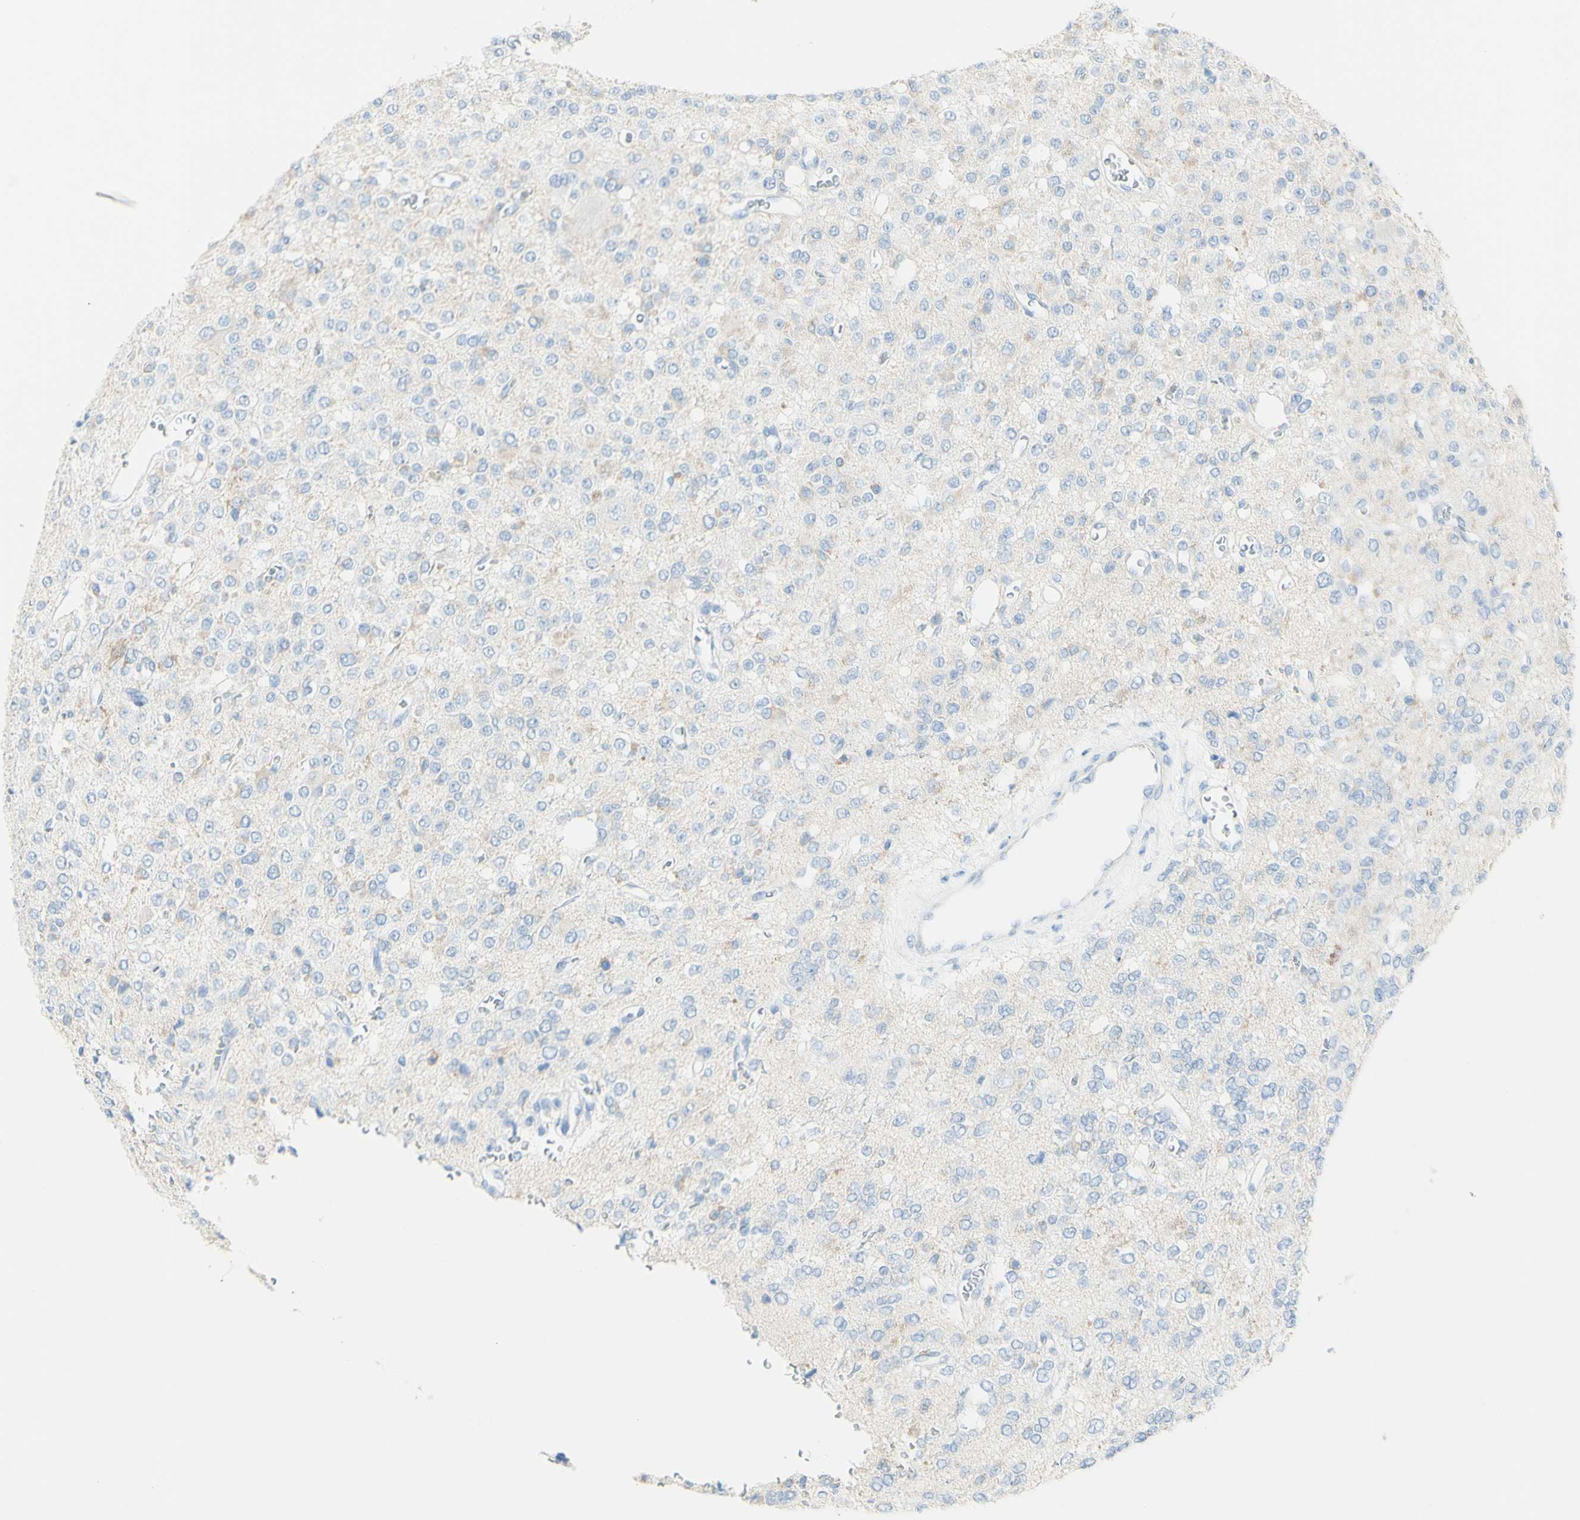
{"staining": {"intensity": "negative", "quantity": "none", "location": "none"}, "tissue": "glioma", "cell_type": "Tumor cells", "image_type": "cancer", "snomed": [{"axis": "morphology", "description": "Glioma, malignant, Low grade"}, {"axis": "topography", "description": "Brain"}], "caption": "Micrograph shows no significant protein positivity in tumor cells of low-grade glioma (malignant).", "gene": "LETM1", "patient": {"sex": "male", "age": 38}}